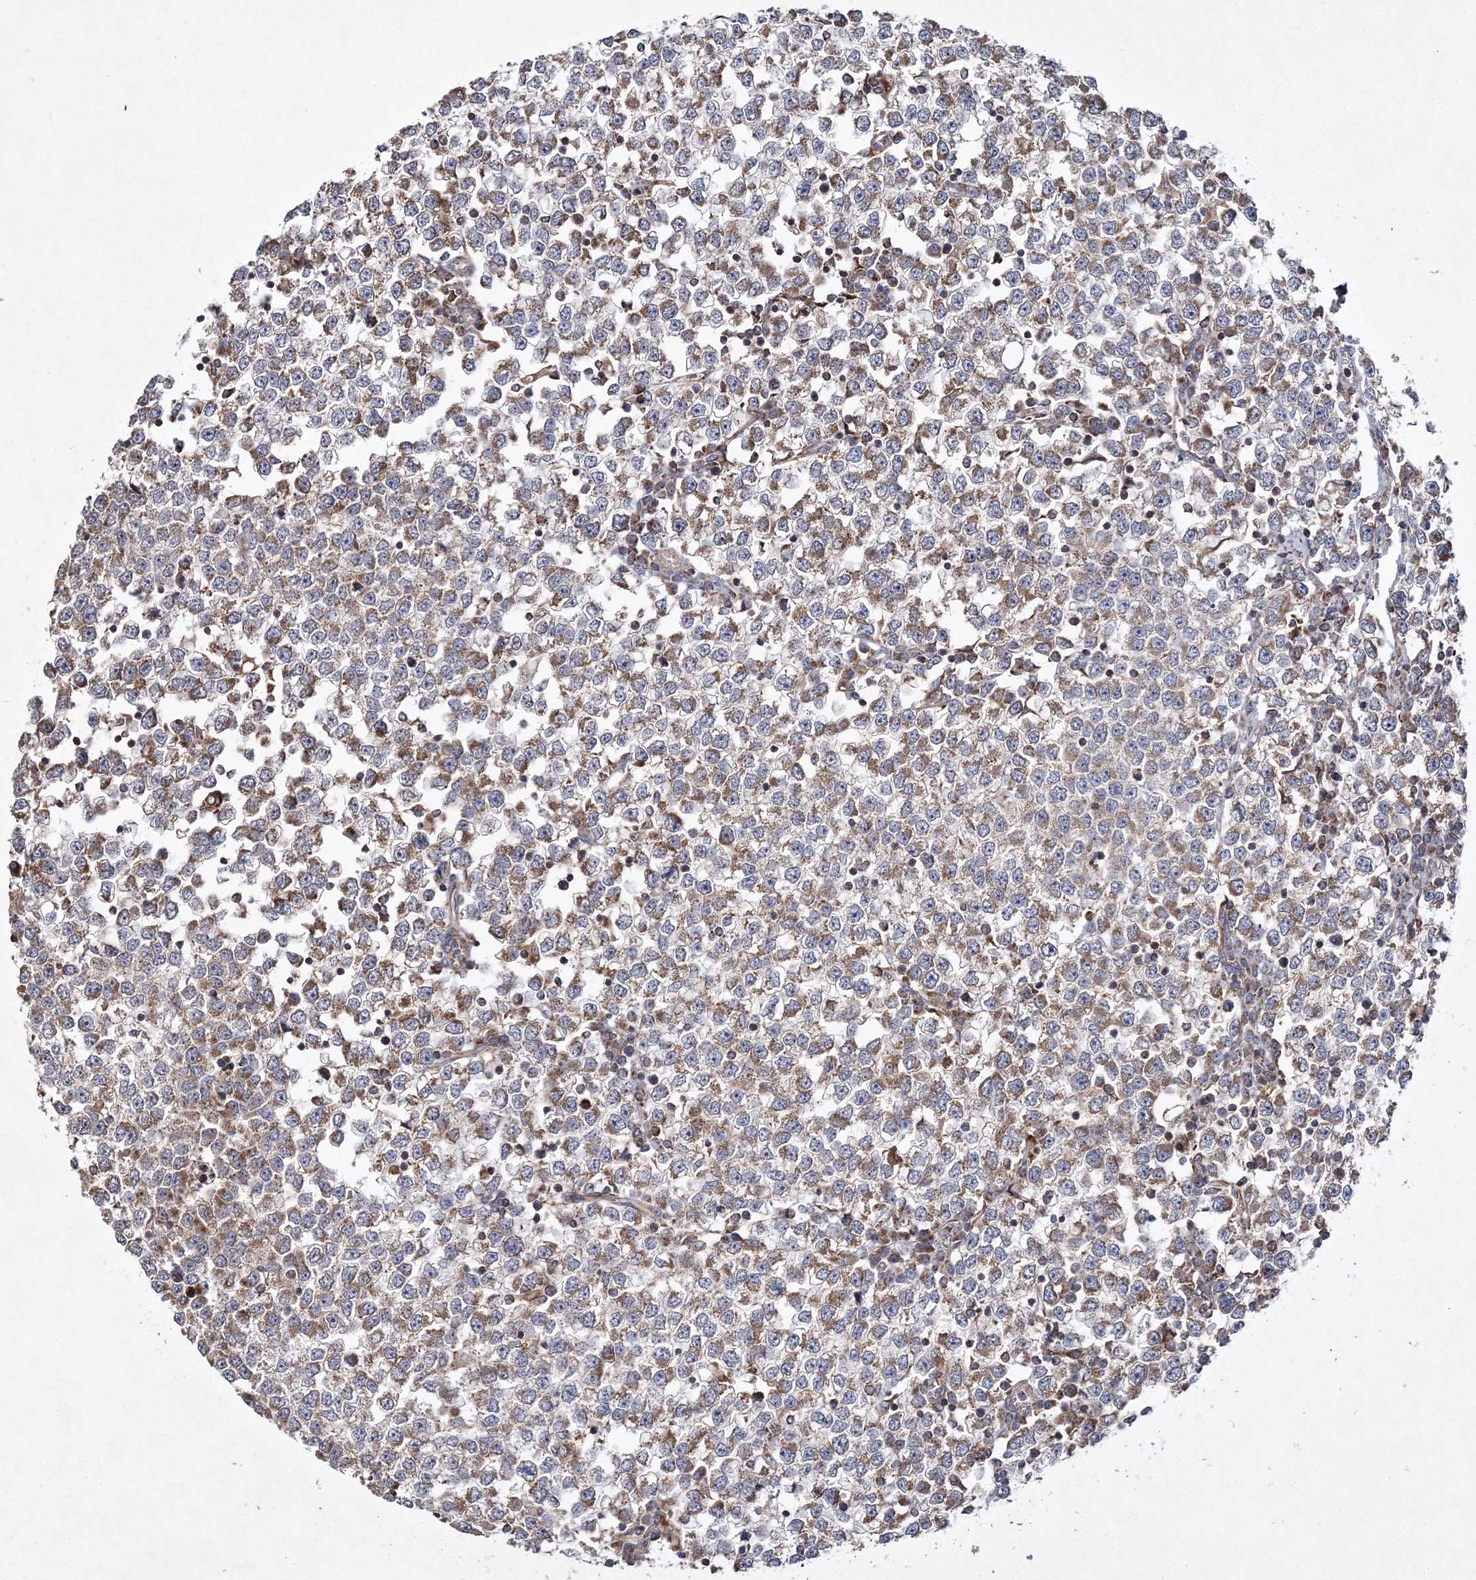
{"staining": {"intensity": "moderate", "quantity": "25%-75%", "location": "cytoplasmic/membranous"}, "tissue": "testis cancer", "cell_type": "Tumor cells", "image_type": "cancer", "snomed": [{"axis": "morphology", "description": "Seminoma, NOS"}, {"axis": "topography", "description": "Testis"}], "caption": "Immunohistochemistry of testis seminoma demonstrates medium levels of moderate cytoplasmic/membranous expression in about 25%-75% of tumor cells.", "gene": "DNAJC13", "patient": {"sex": "male", "age": 65}}